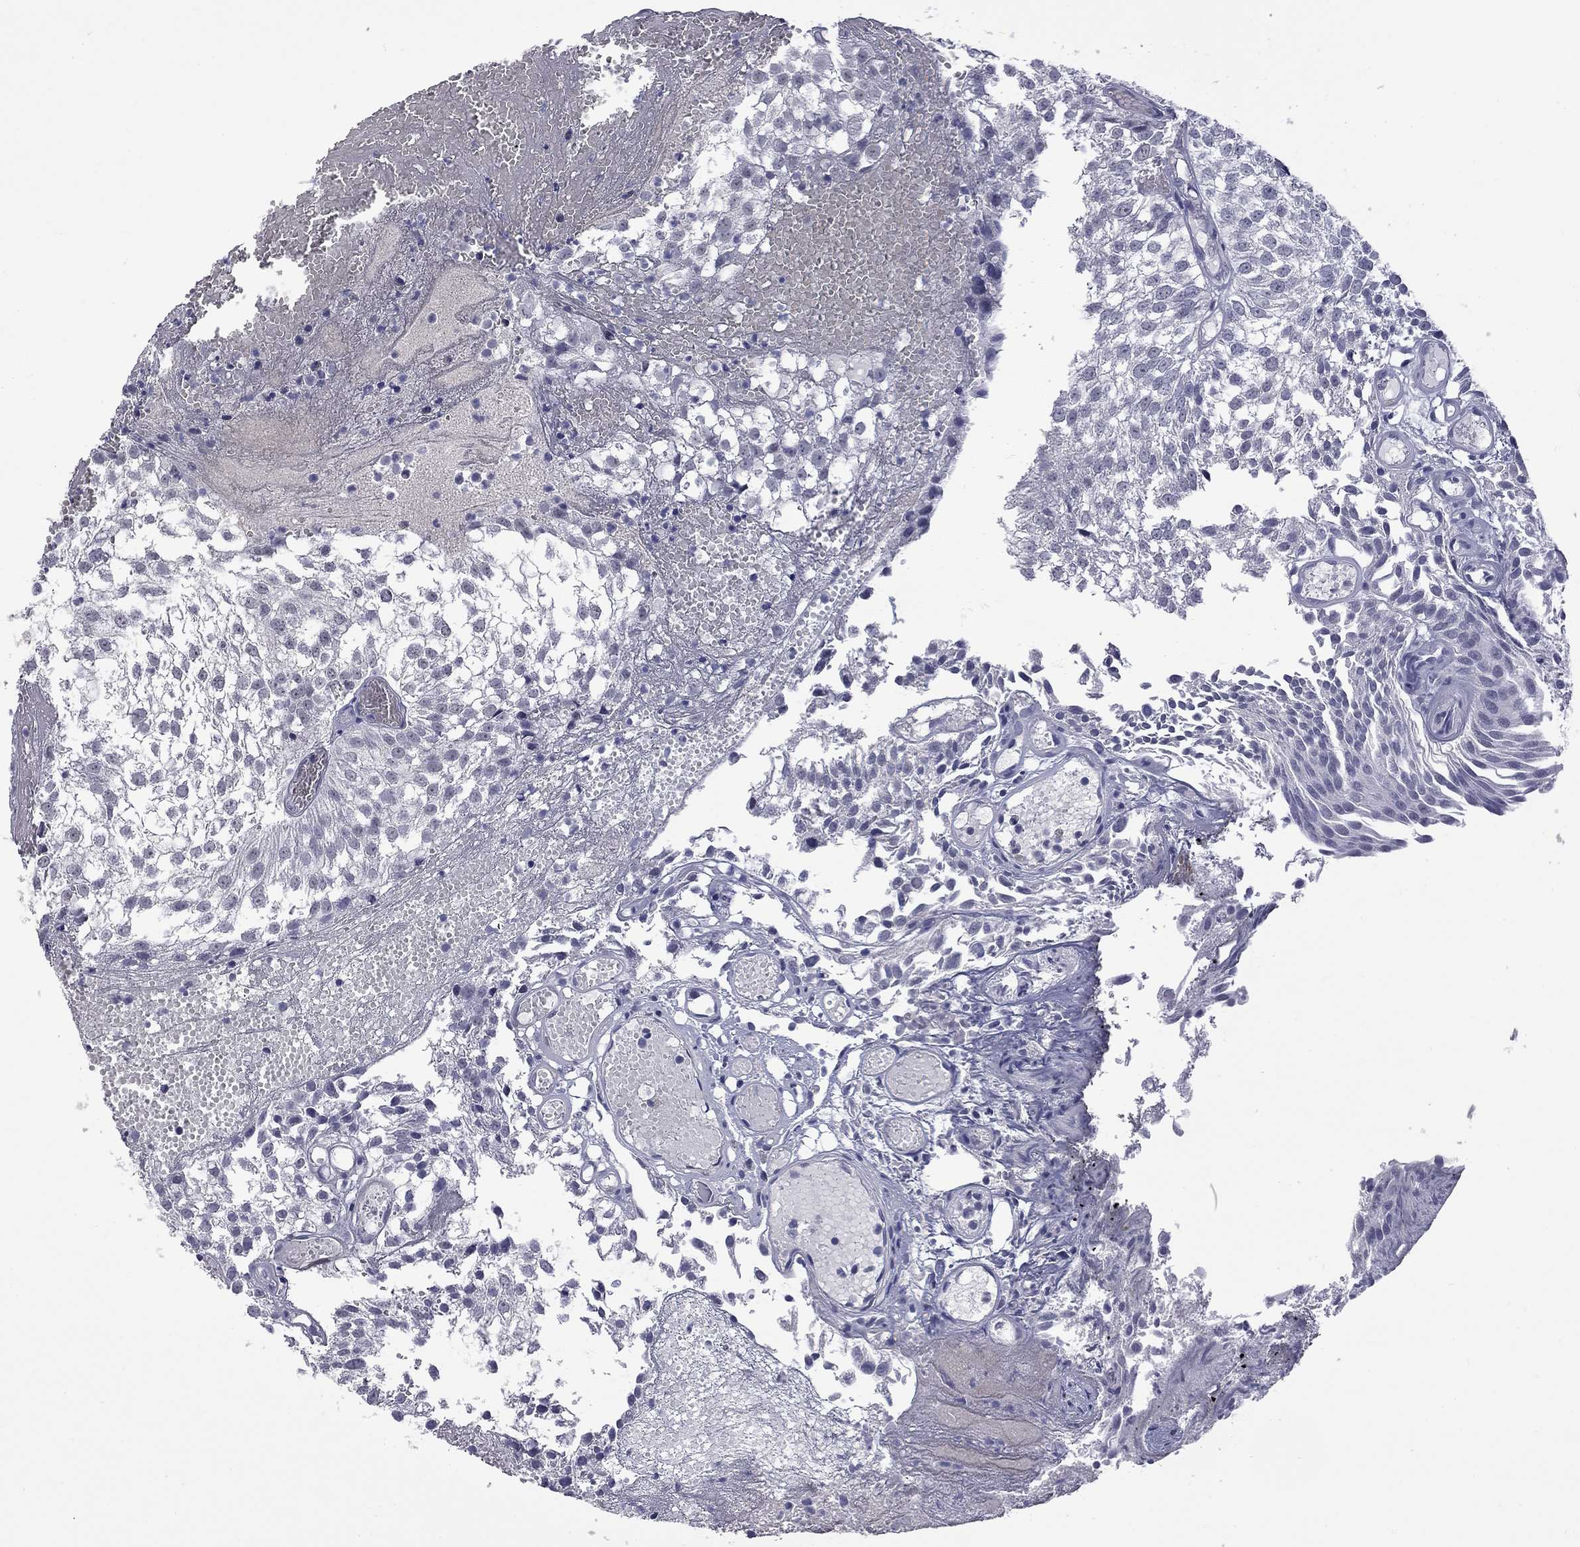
{"staining": {"intensity": "negative", "quantity": "none", "location": "none"}, "tissue": "urothelial cancer", "cell_type": "Tumor cells", "image_type": "cancer", "snomed": [{"axis": "morphology", "description": "Urothelial carcinoma, Low grade"}, {"axis": "topography", "description": "Urinary bladder"}], "caption": "Protein analysis of urothelial cancer reveals no significant expression in tumor cells.", "gene": "GSG1L", "patient": {"sex": "male", "age": 79}}